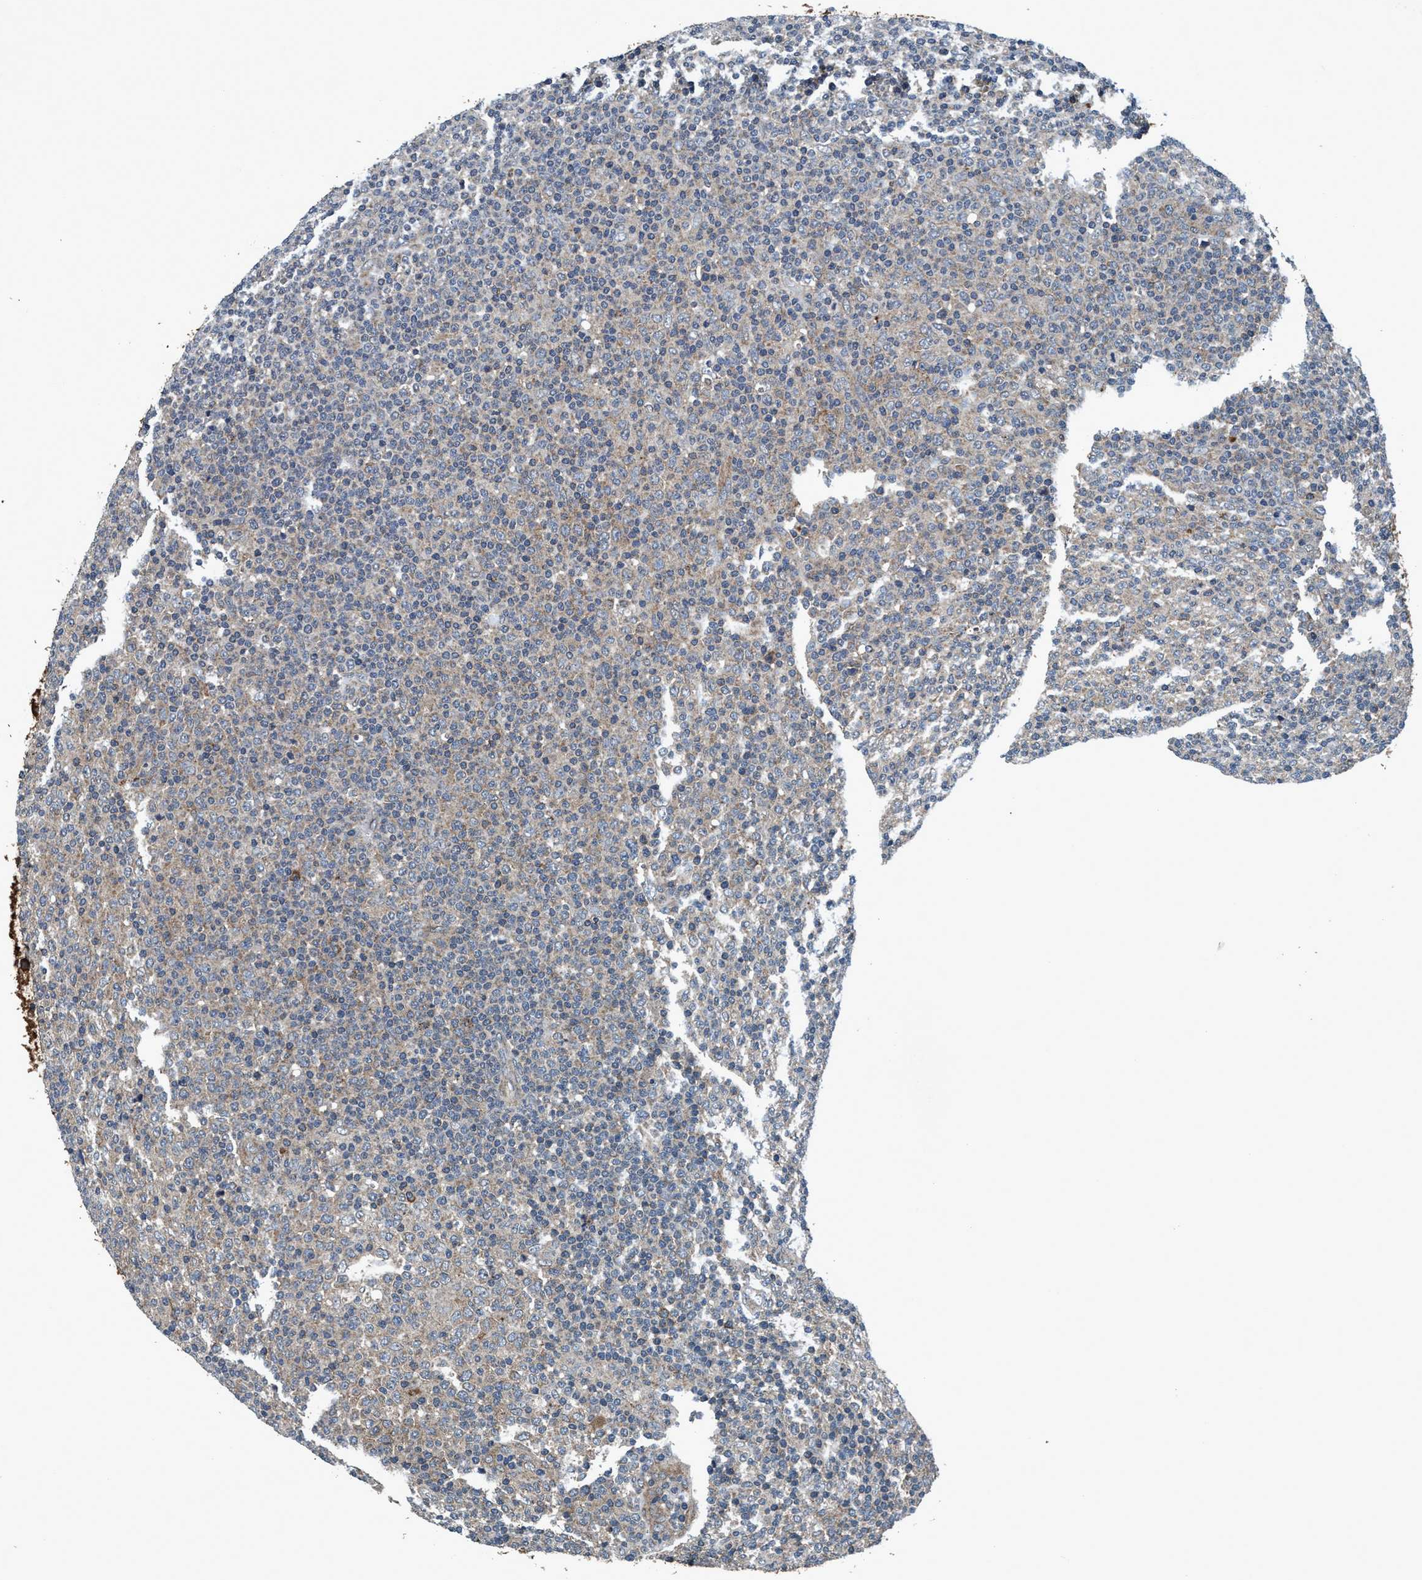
{"staining": {"intensity": "weak", "quantity": "<25%", "location": "cytoplasmic/membranous"}, "tissue": "lymphoma", "cell_type": "Tumor cells", "image_type": "cancer", "snomed": [{"axis": "morphology", "description": "Malignant lymphoma, non-Hodgkin's type, Low grade"}, {"axis": "topography", "description": "Lymph node"}], "caption": "Tumor cells are negative for brown protein staining in low-grade malignant lymphoma, non-Hodgkin's type. Brightfield microscopy of immunohistochemistry (IHC) stained with DAB (3,3'-diaminobenzidine) (brown) and hematoxylin (blue), captured at high magnification.", "gene": "AKT1S1", "patient": {"sex": "male", "age": 70}}